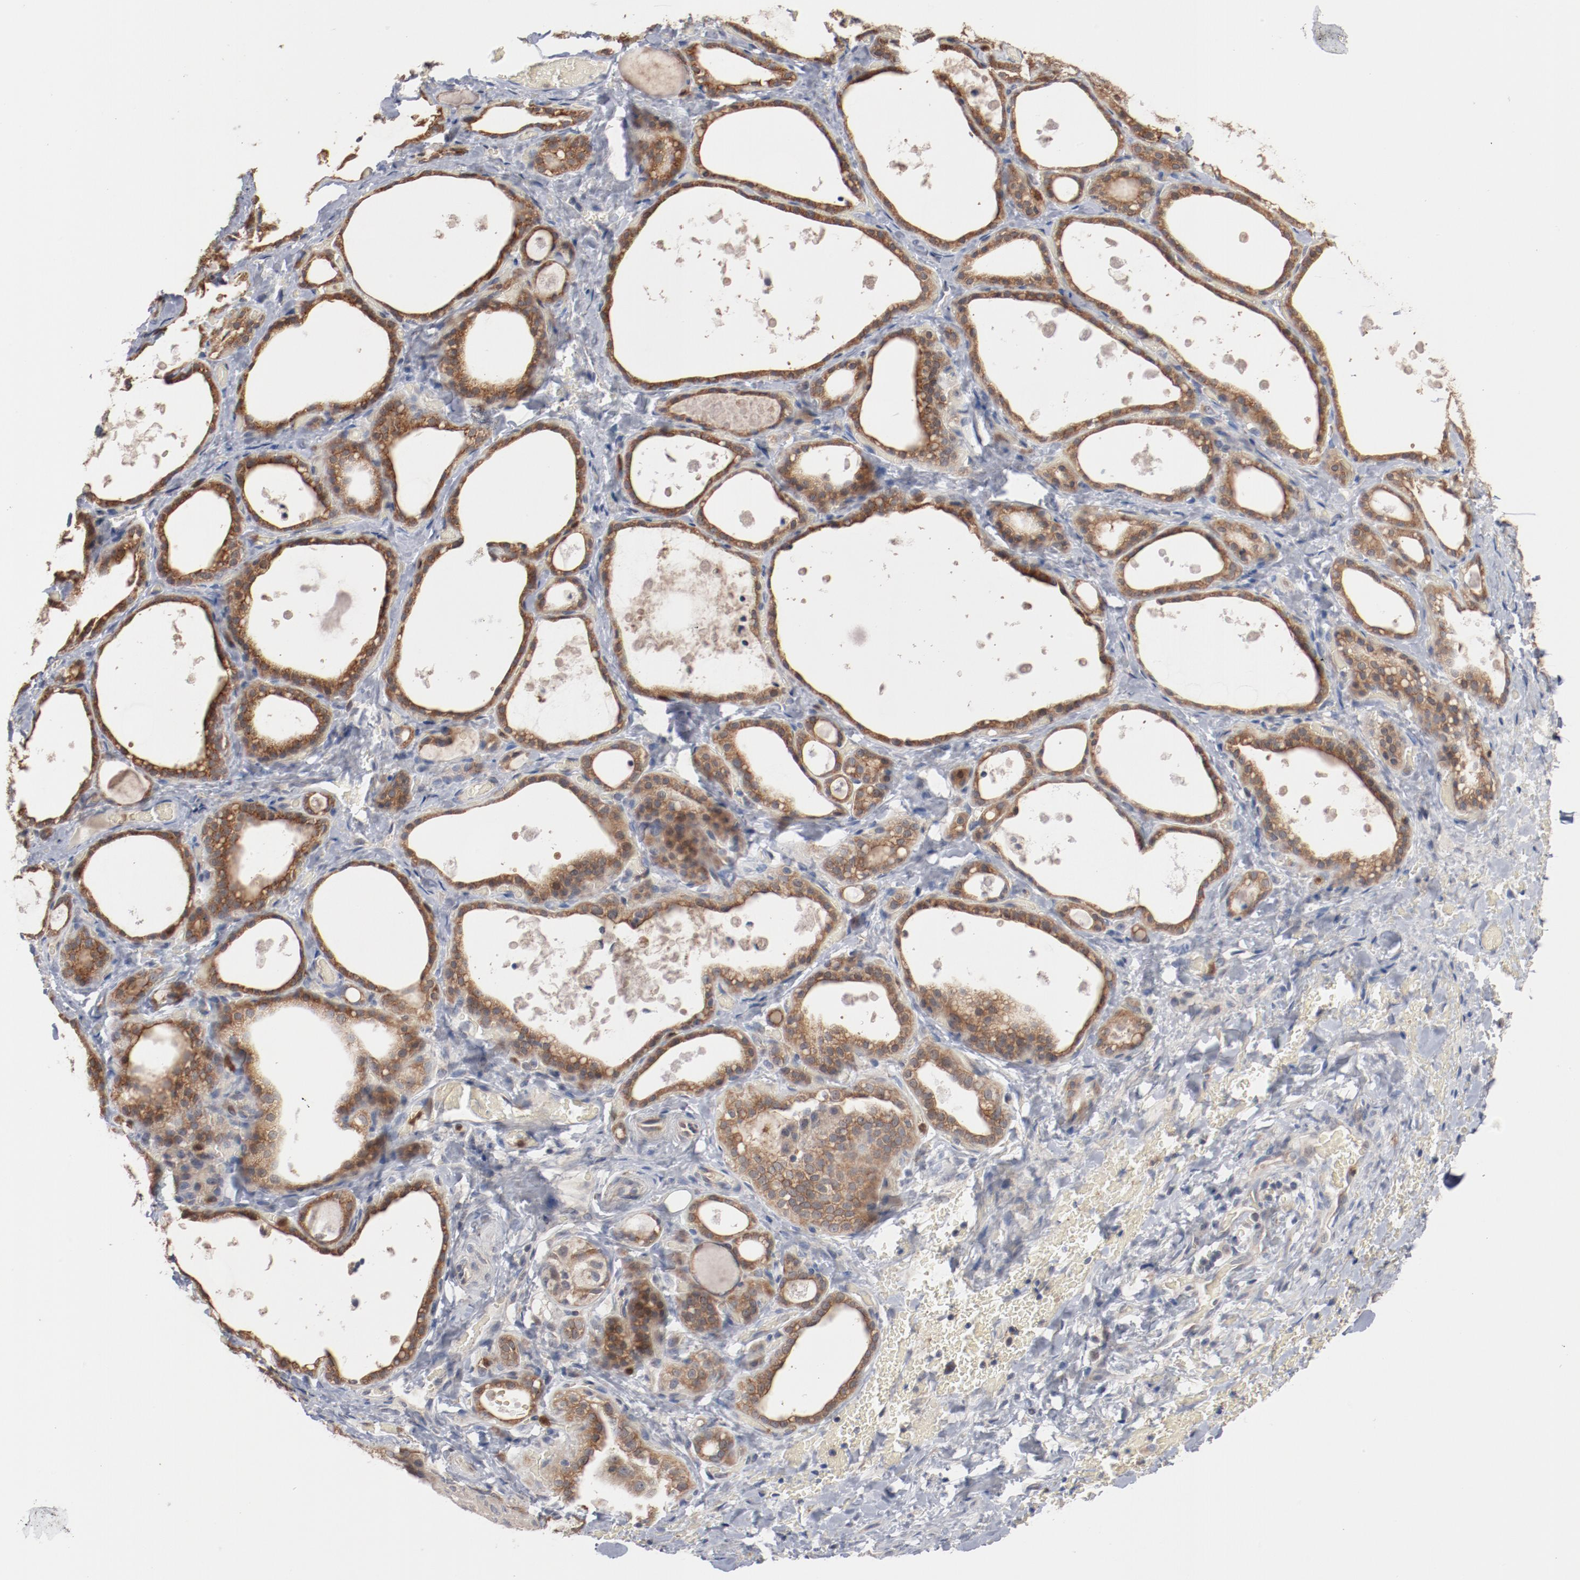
{"staining": {"intensity": "strong", "quantity": ">75%", "location": "cytoplasmic/membranous"}, "tissue": "thyroid gland", "cell_type": "Glandular cells", "image_type": "normal", "snomed": [{"axis": "morphology", "description": "Normal tissue, NOS"}, {"axis": "topography", "description": "Thyroid gland"}], "caption": "Thyroid gland stained with immunohistochemistry displays strong cytoplasmic/membranous staining in about >75% of glandular cells. The staining was performed using DAB (3,3'-diaminobenzidine), with brown indicating positive protein expression. Nuclei are stained blue with hematoxylin.", "gene": "RNASE11", "patient": {"sex": "male", "age": 61}}